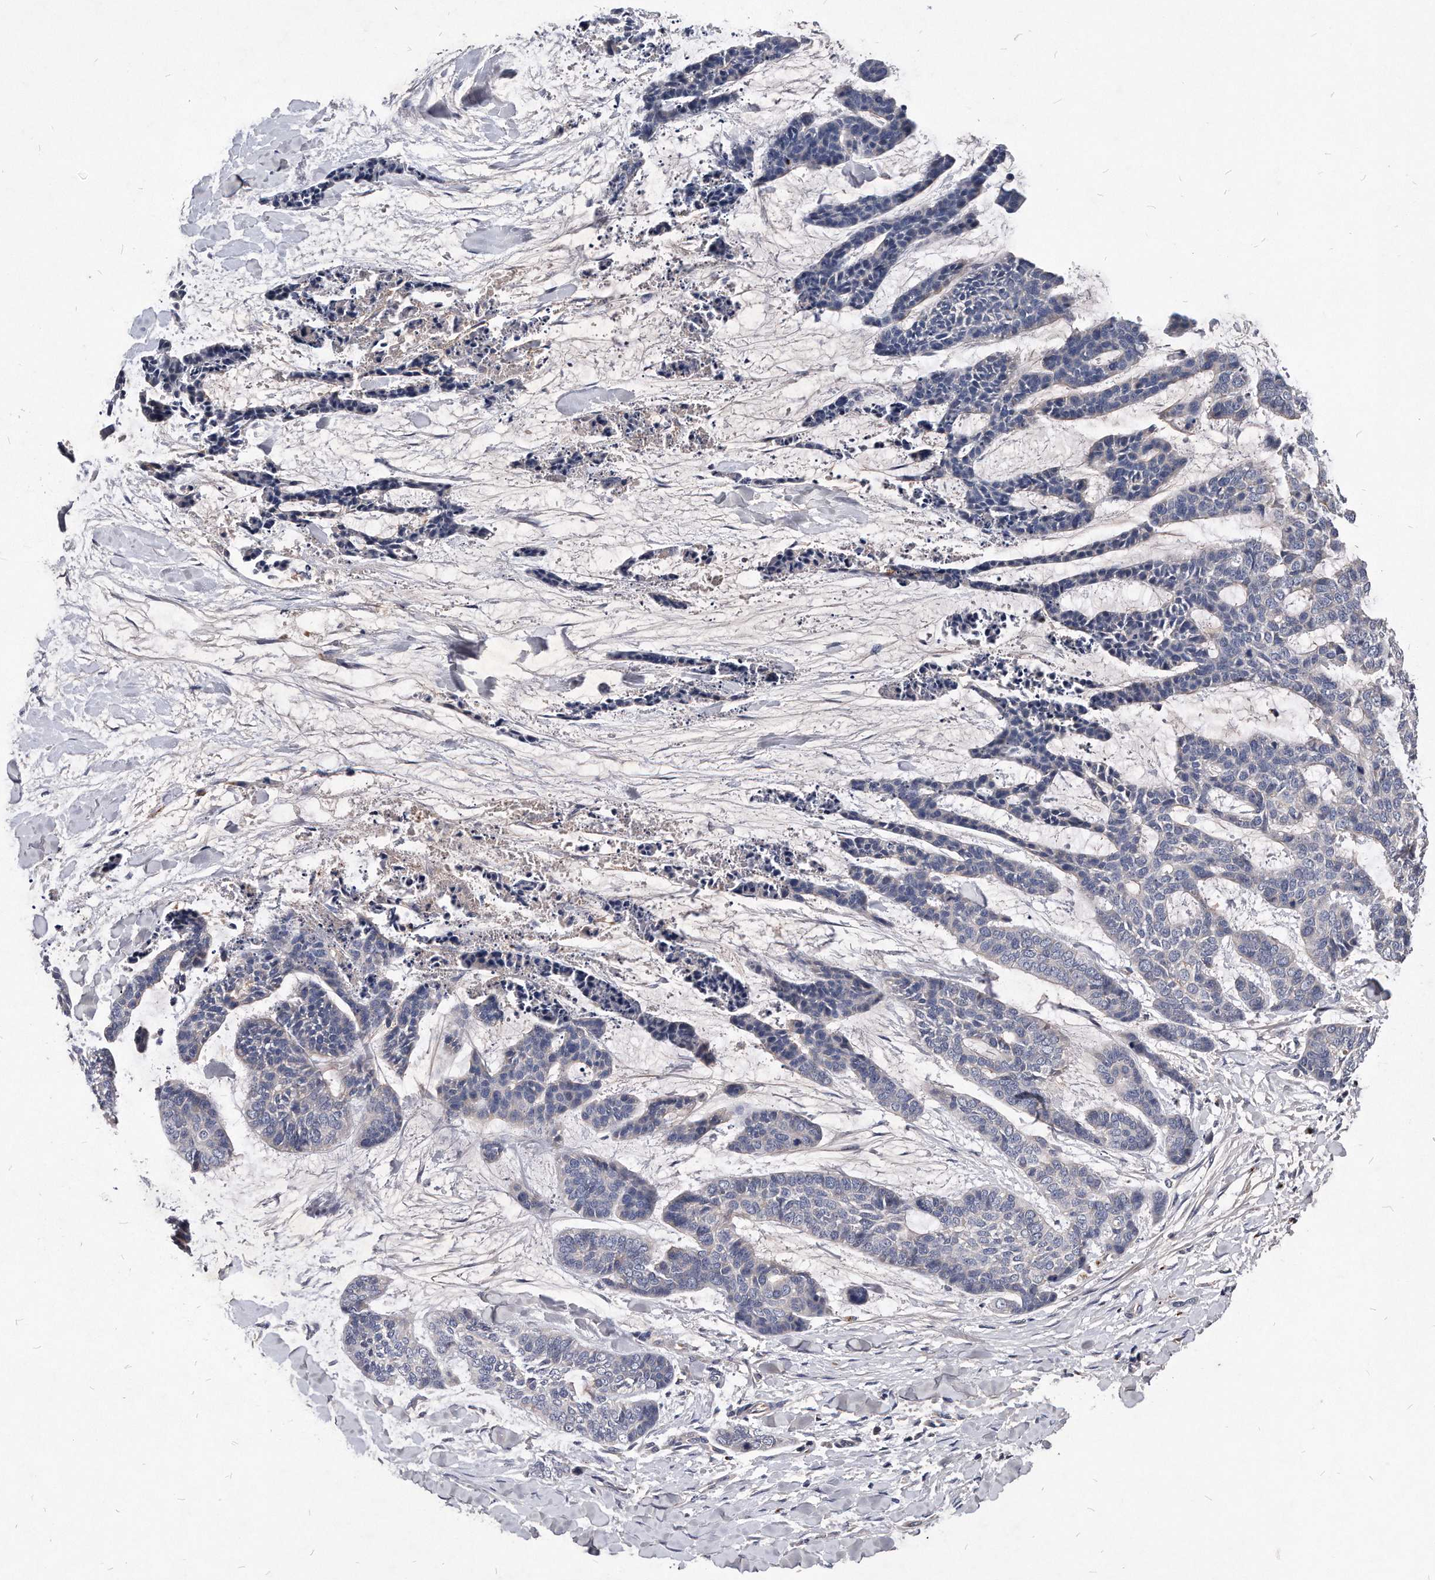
{"staining": {"intensity": "negative", "quantity": "none", "location": "none"}, "tissue": "skin cancer", "cell_type": "Tumor cells", "image_type": "cancer", "snomed": [{"axis": "morphology", "description": "Basal cell carcinoma"}, {"axis": "topography", "description": "Skin"}], "caption": "IHC image of neoplastic tissue: basal cell carcinoma (skin) stained with DAB (3,3'-diaminobenzidine) shows no significant protein positivity in tumor cells.", "gene": "MGAT4A", "patient": {"sex": "female", "age": 64}}